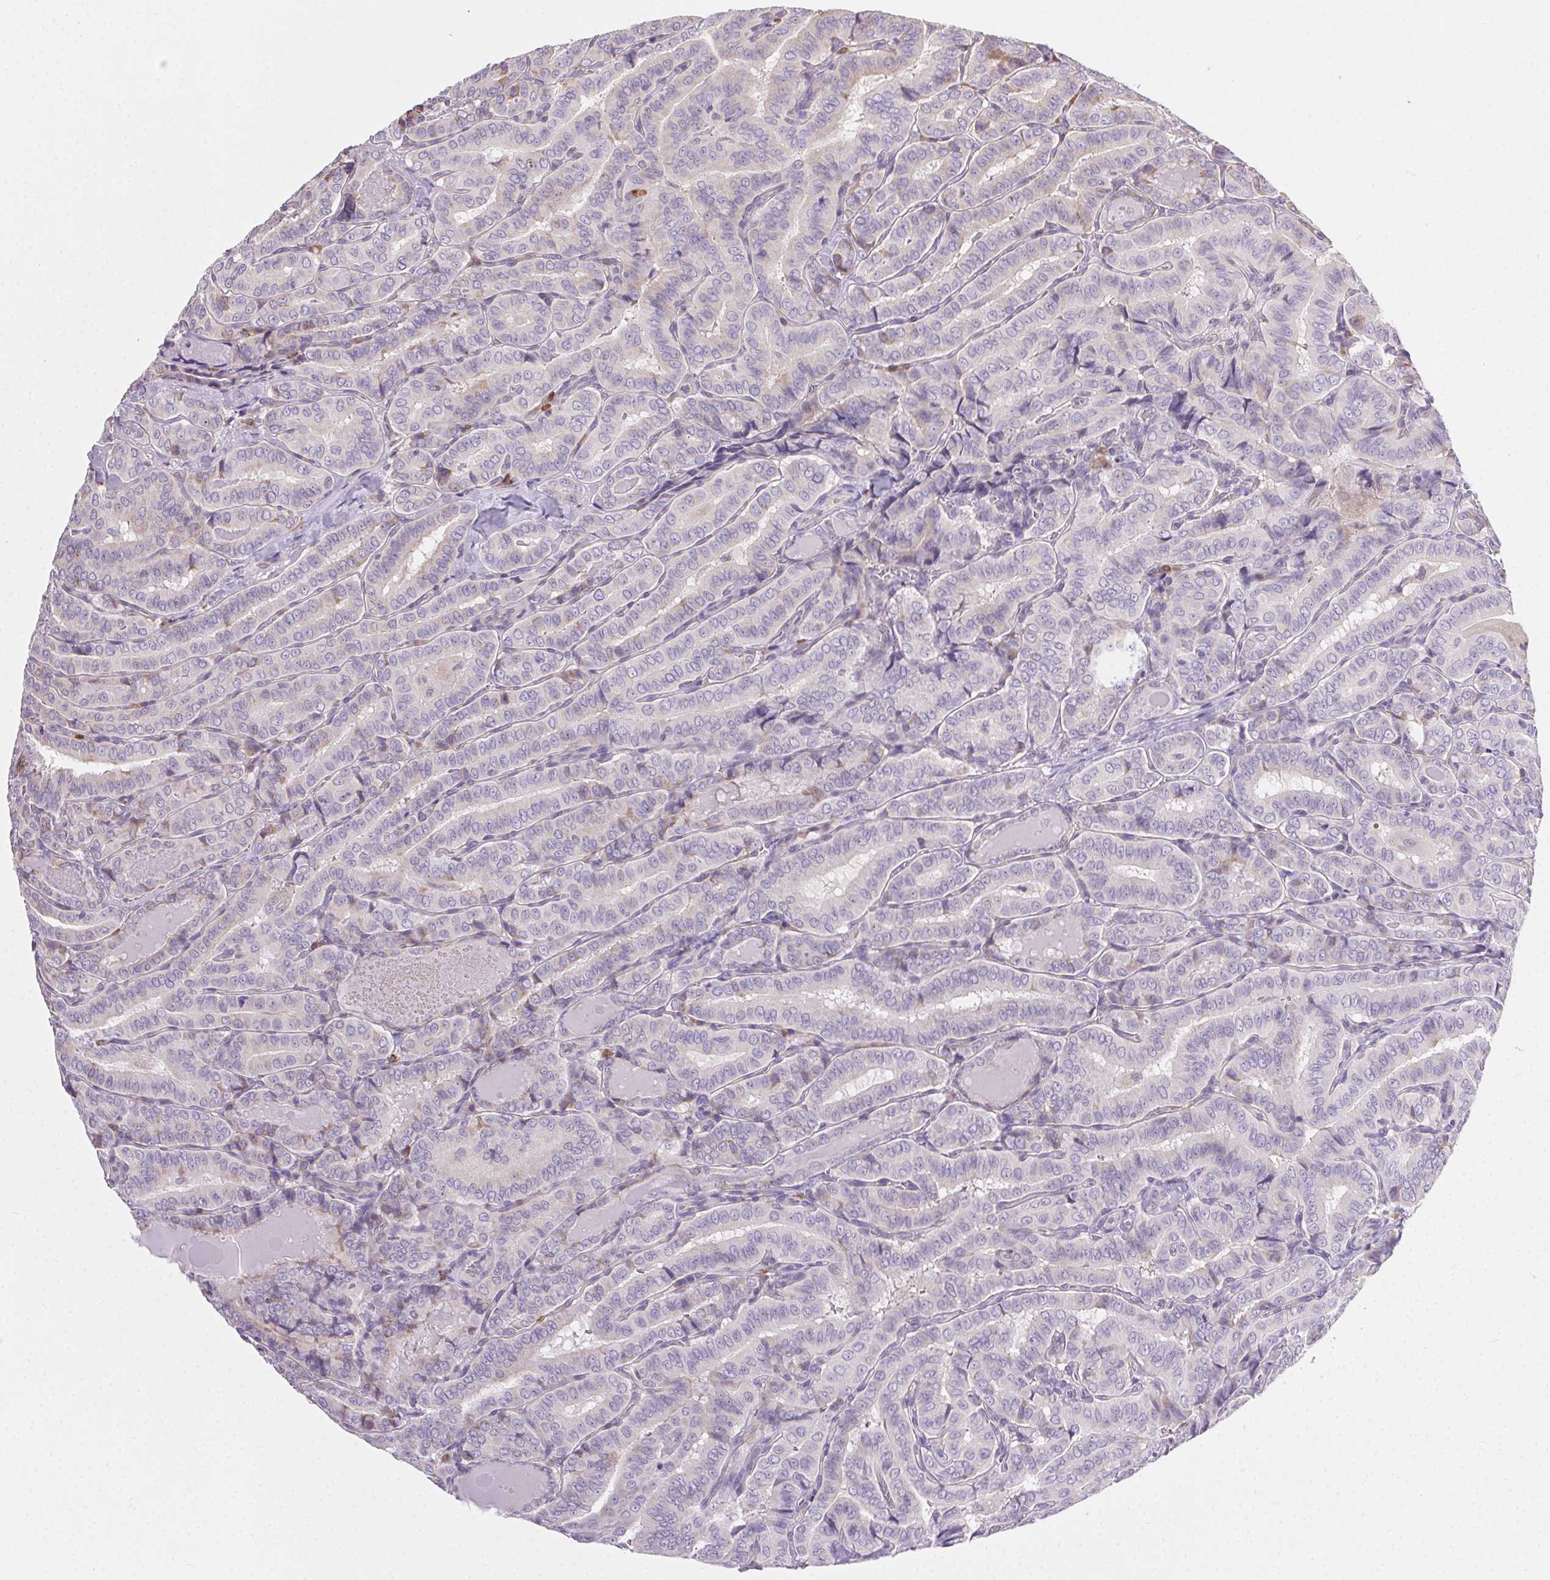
{"staining": {"intensity": "negative", "quantity": "none", "location": "none"}, "tissue": "thyroid cancer", "cell_type": "Tumor cells", "image_type": "cancer", "snomed": [{"axis": "morphology", "description": "Papillary adenocarcinoma, NOS"}, {"axis": "morphology", "description": "Papillary adenoma metastatic"}, {"axis": "topography", "description": "Thyroid gland"}], "caption": "The IHC photomicrograph has no significant positivity in tumor cells of thyroid cancer tissue.", "gene": "SNX31", "patient": {"sex": "female", "age": 50}}